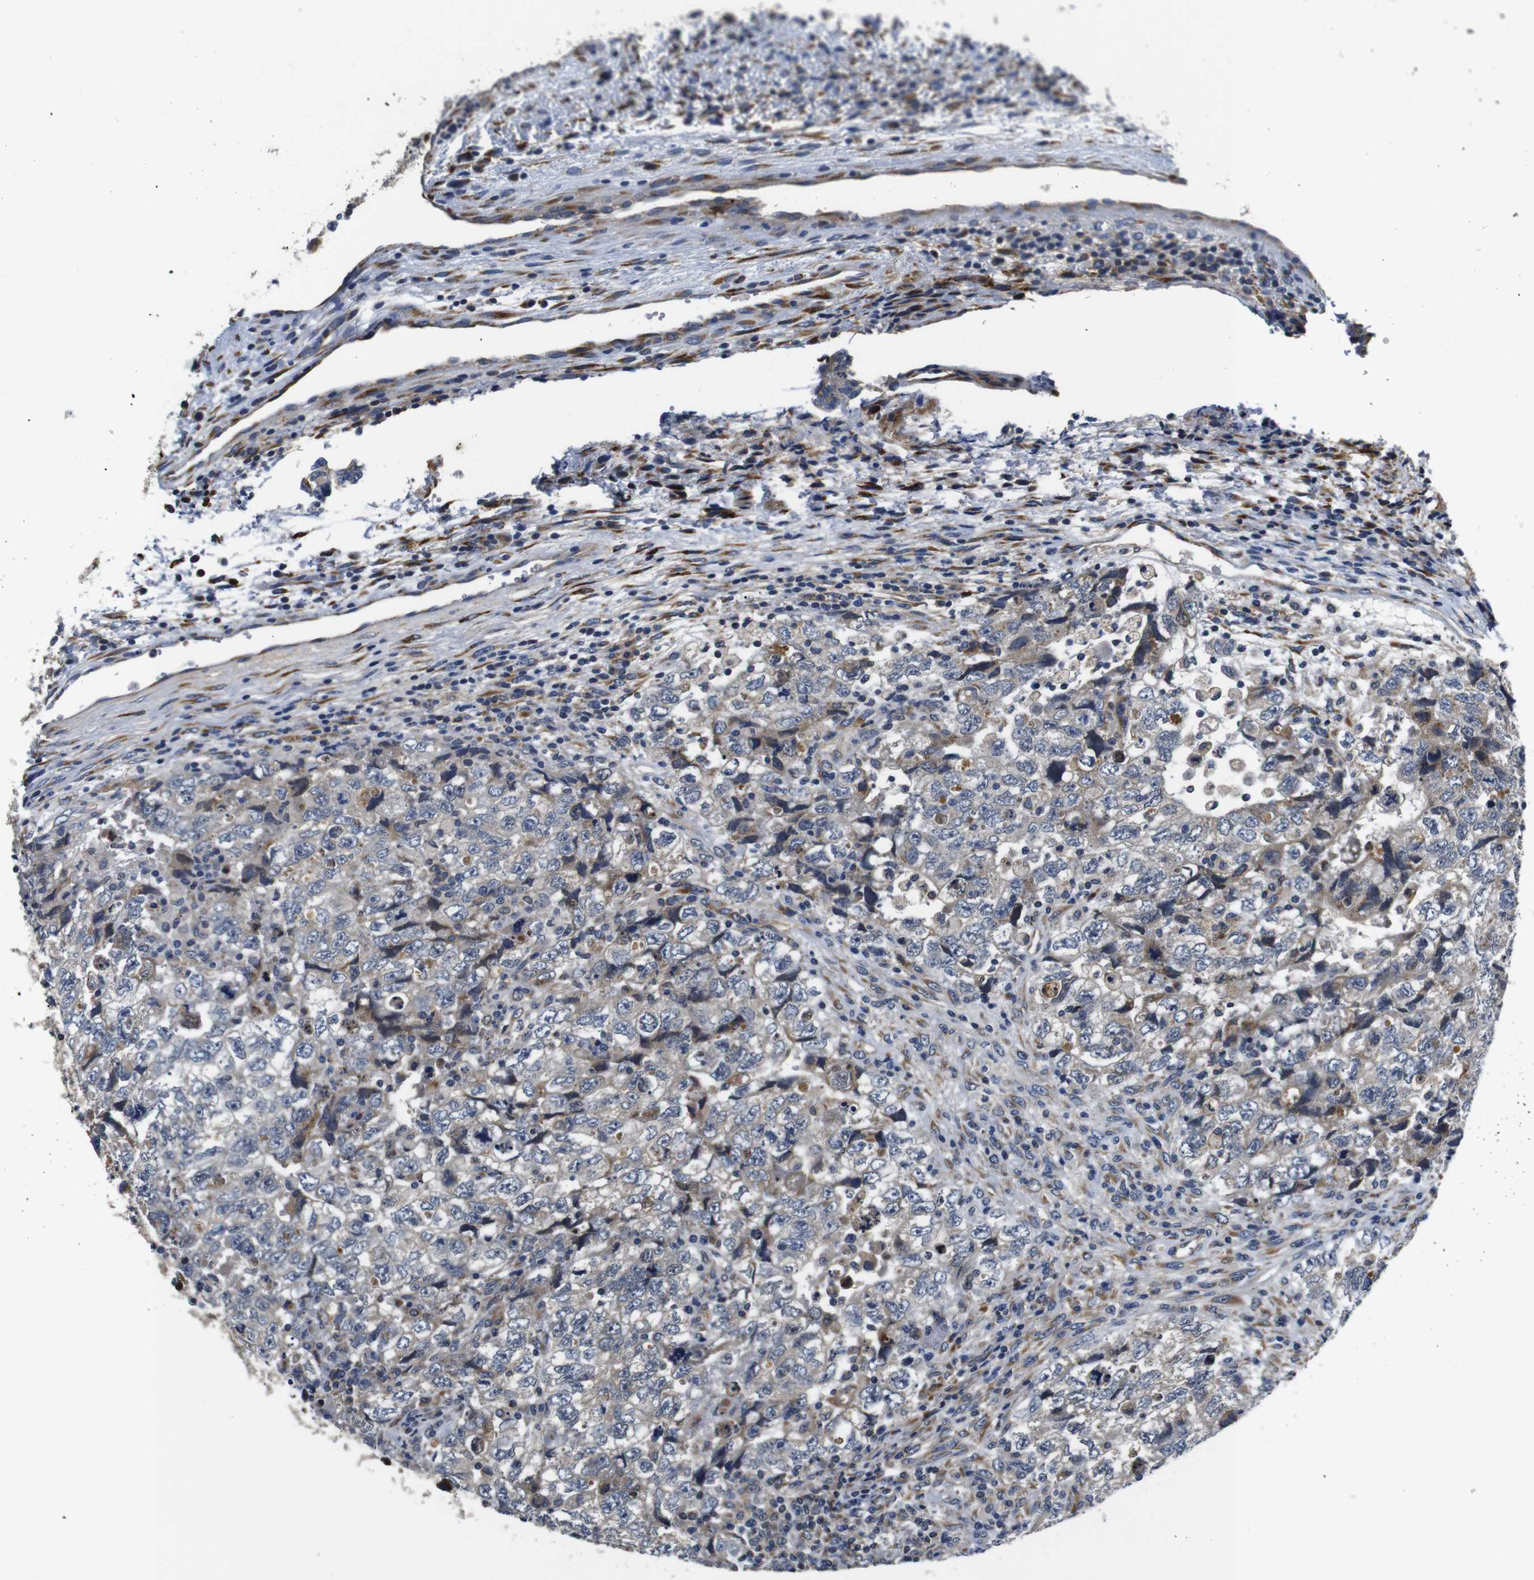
{"staining": {"intensity": "weak", "quantity": "25%-75%", "location": "cytoplasmic/membranous"}, "tissue": "testis cancer", "cell_type": "Tumor cells", "image_type": "cancer", "snomed": [{"axis": "morphology", "description": "Carcinoma, Embryonal, NOS"}, {"axis": "topography", "description": "Testis"}], "caption": "Immunohistochemistry (IHC) (DAB) staining of human embryonal carcinoma (testis) shows weak cytoplasmic/membranous protein expression in approximately 25%-75% of tumor cells. Ihc stains the protein of interest in brown and the nuclei are stained blue.", "gene": "FKBP14", "patient": {"sex": "male", "age": 36}}